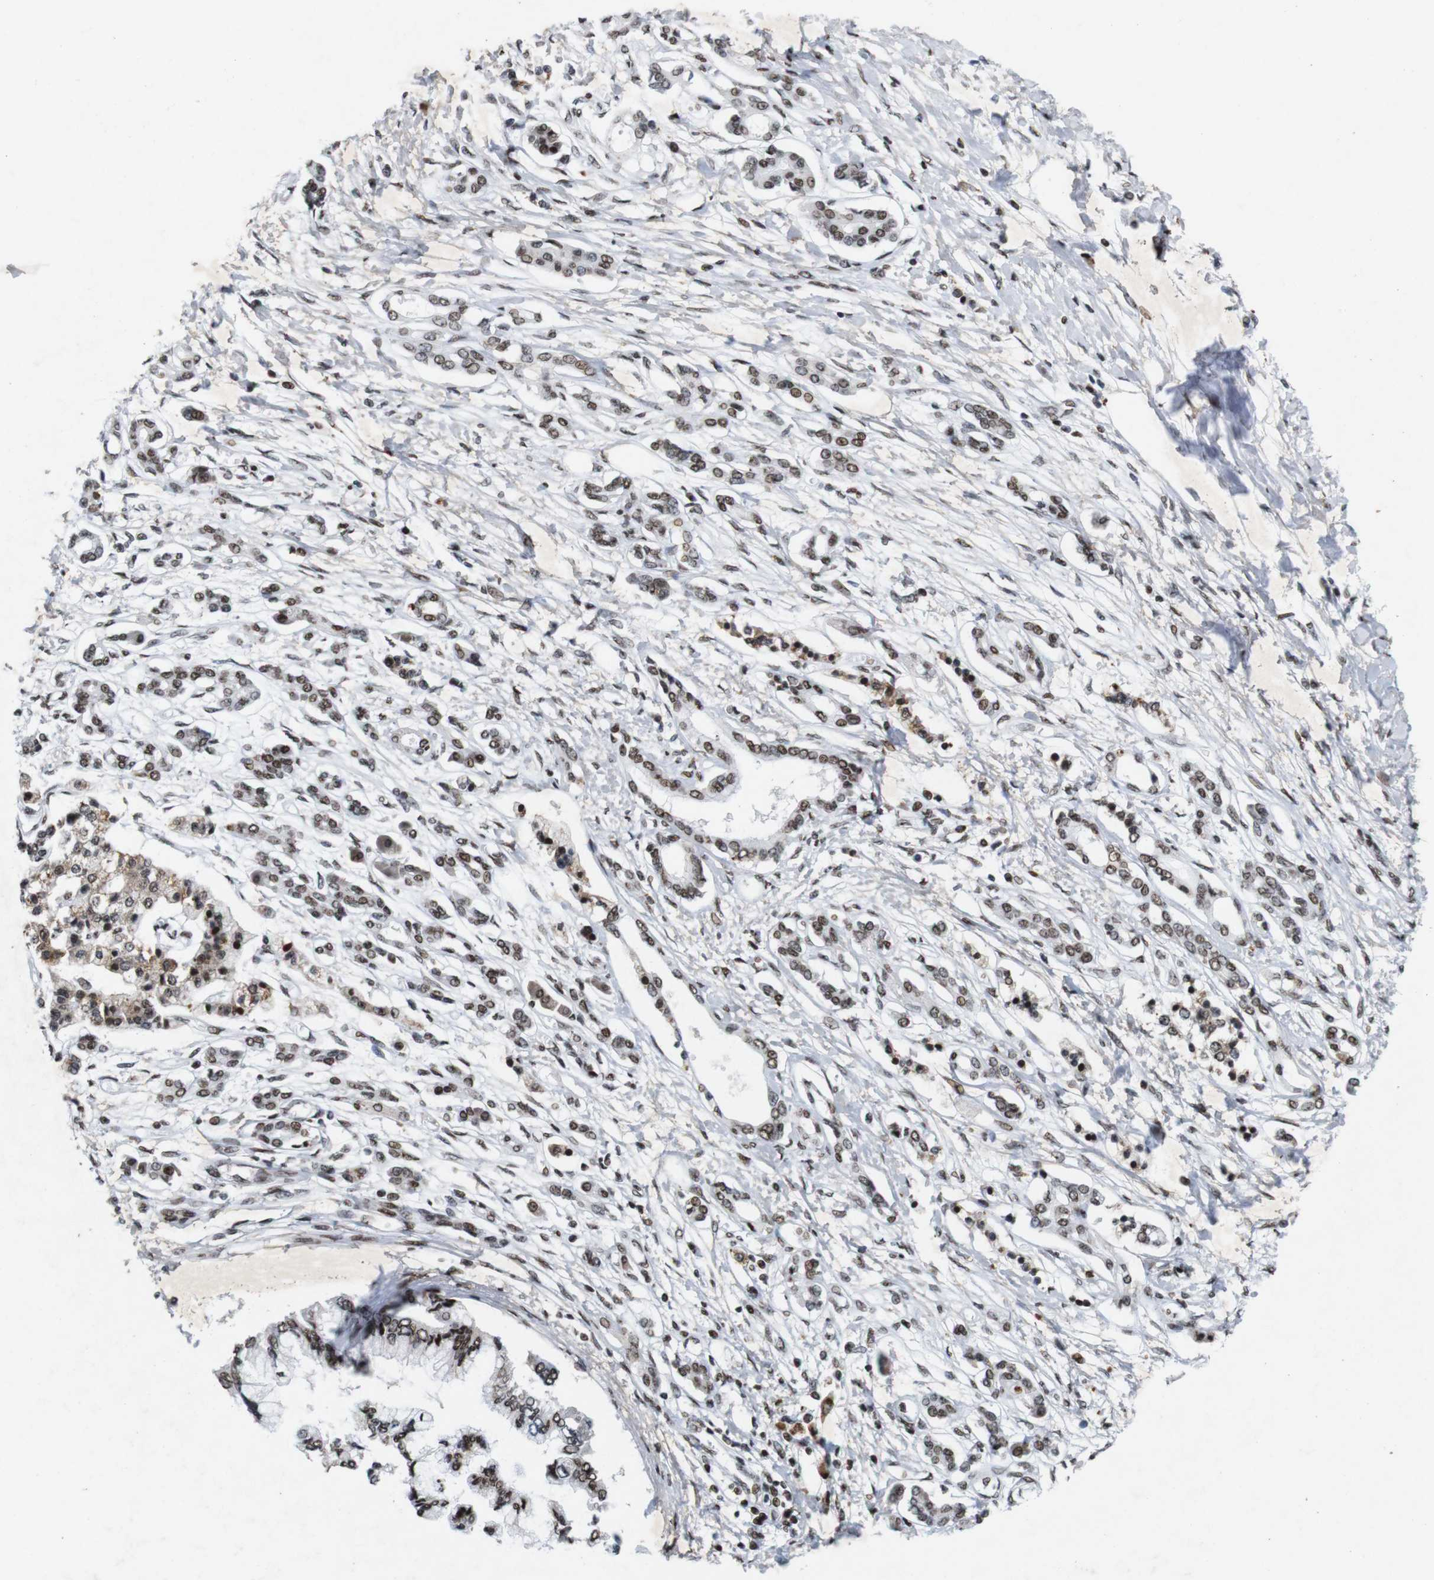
{"staining": {"intensity": "moderate", "quantity": ">75%", "location": "nuclear"}, "tissue": "pancreatic cancer", "cell_type": "Tumor cells", "image_type": "cancer", "snomed": [{"axis": "morphology", "description": "Adenocarcinoma, NOS"}, {"axis": "topography", "description": "Pancreas"}], "caption": "This is a micrograph of immunohistochemistry staining of pancreatic cancer, which shows moderate staining in the nuclear of tumor cells.", "gene": "MAGEH1", "patient": {"sex": "male", "age": 56}}